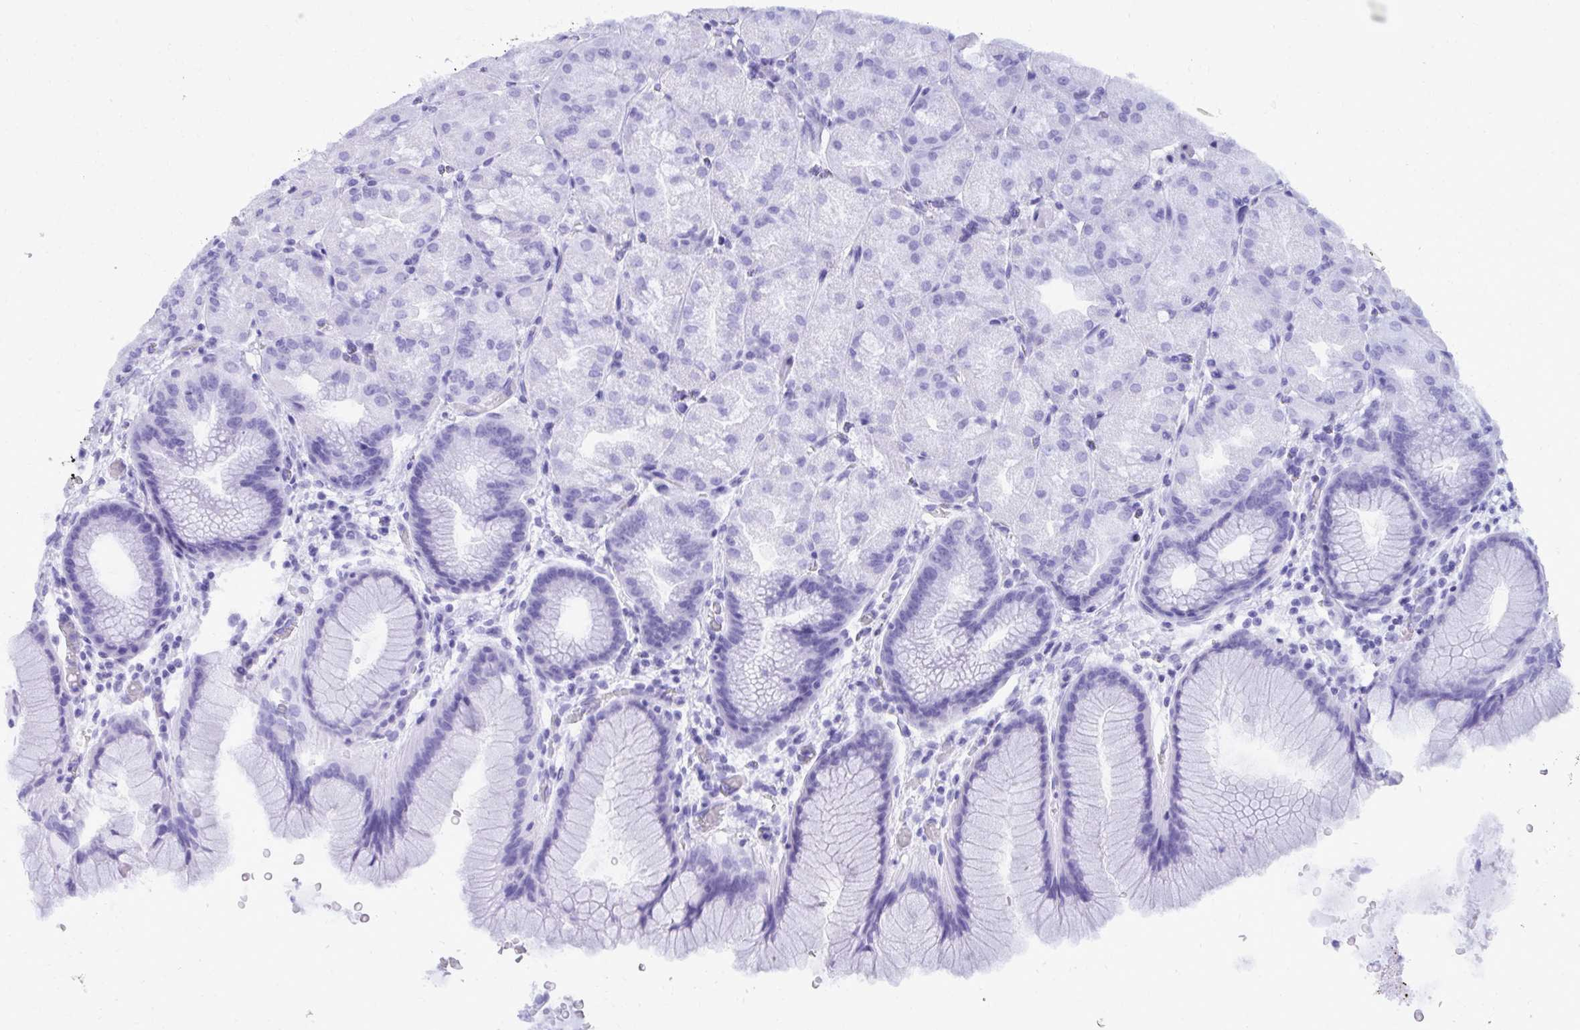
{"staining": {"intensity": "strong", "quantity": "25%-75%", "location": "nuclear"}, "tissue": "stomach", "cell_type": "Glandular cells", "image_type": "normal", "snomed": [{"axis": "morphology", "description": "Normal tissue, NOS"}, {"axis": "topography", "description": "Stomach, upper"}, {"axis": "topography", "description": "Stomach"}], "caption": "Benign stomach exhibits strong nuclear expression in about 25%-75% of glandular cells, visualized by immunohistochemistry. (DAB = brown stain, brightfield microscopy at high magnification).", "gene": "PELP1", "patient": {"sex": "male", "age": 48}}